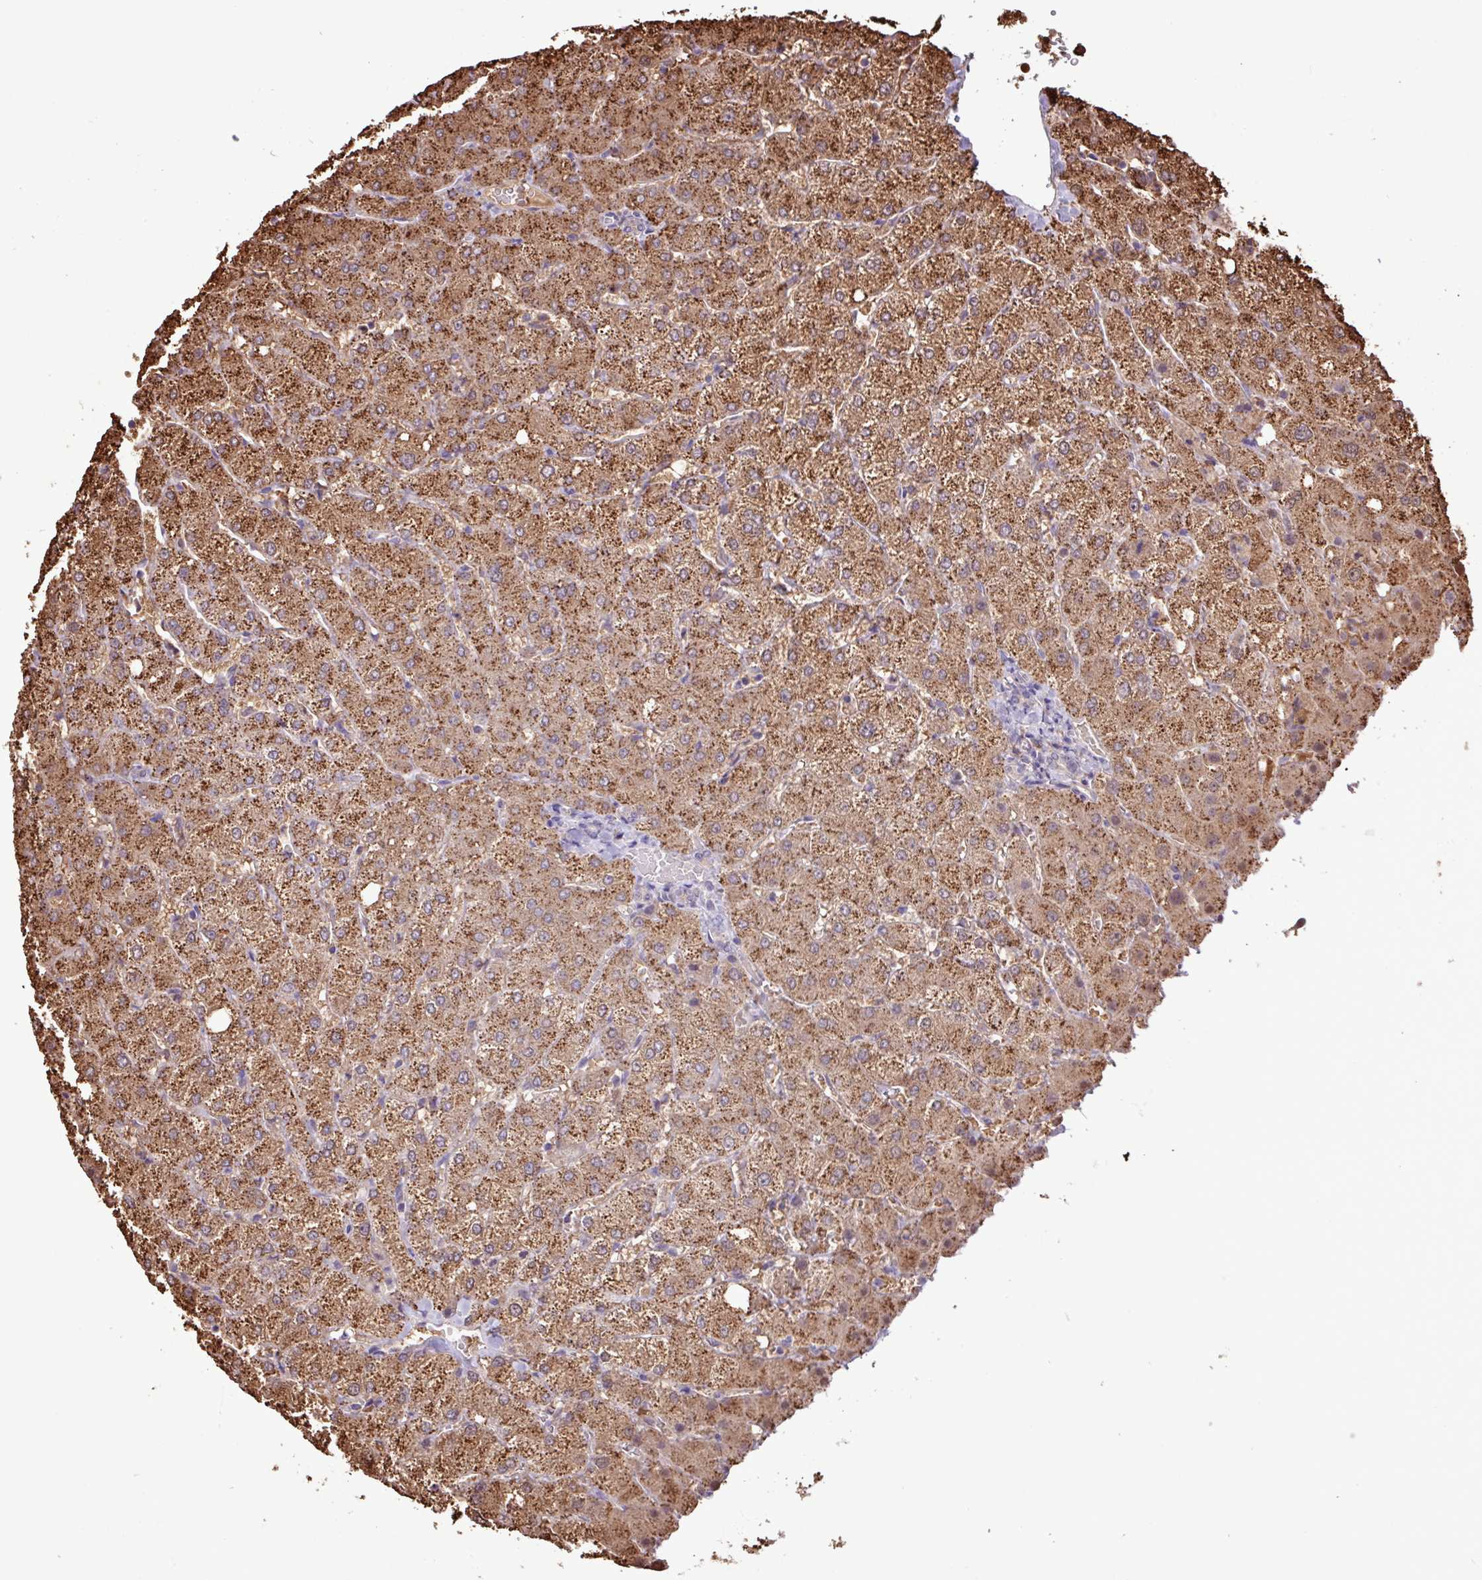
{"staining": {"intensity": "weak", "quantity": "25%-75%", "location": "cytoplasmic/membranous"}, "tissue": "liver", "cell_type": "Cholangiocytes", "image_type": "normal", "snomed": [{"axis": "morphology", "description": "Normal tissue, NOS"}, {"axis": "topography", "description": "Liver"}], "caption": "Weak cytoplasmic/membranous positivity is identified in approximately 25%-75% of cholangiocytes in benign liver. (DAB IHC, brown staining for protein, blue staining for nuclei).", "gene": "CHST11", "patient": {"sex": "female", "age": 54}}